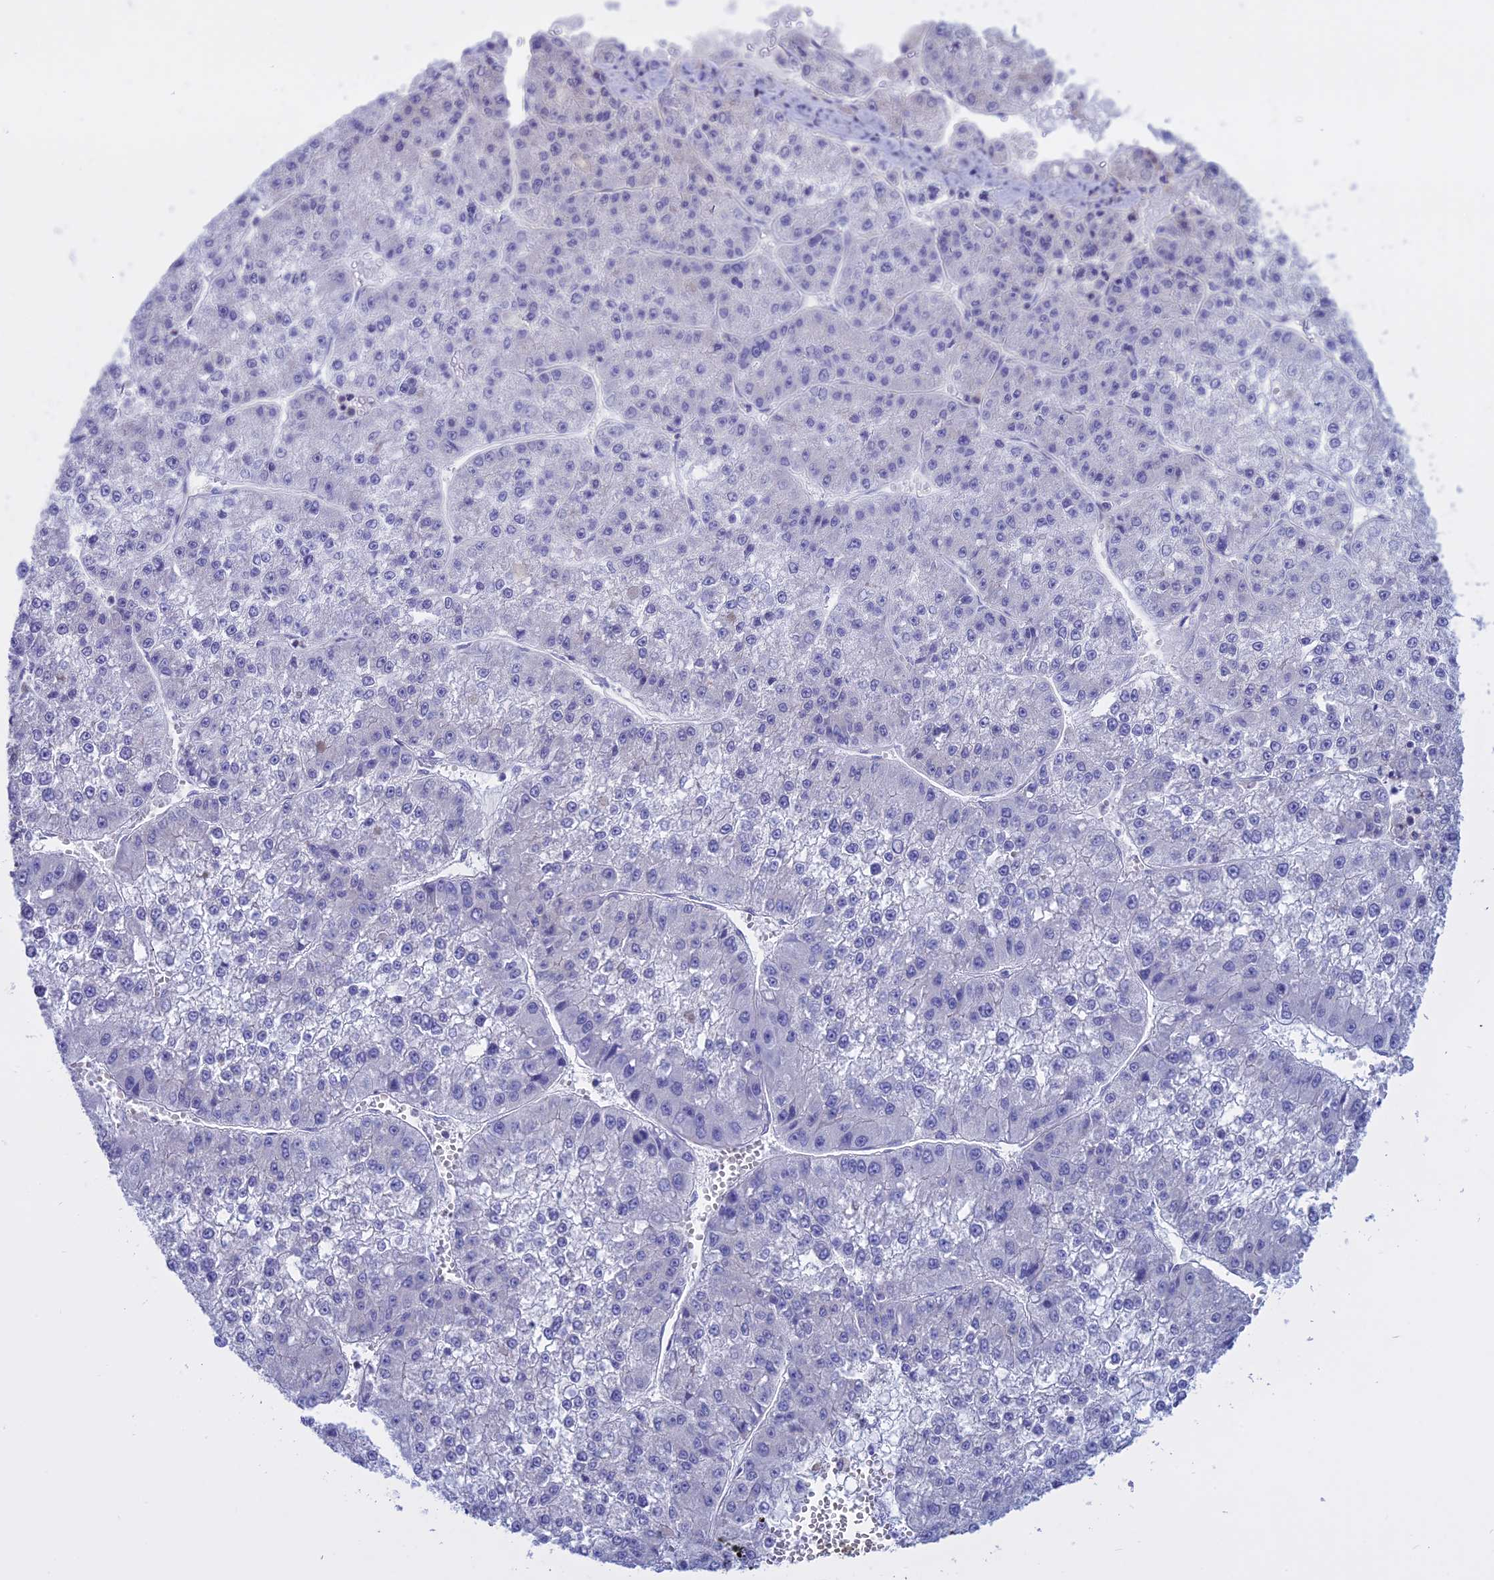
{"staining": {"intensity": "negative", "quantity": "none", "location": "none"}, "tissue": "liver cancer", "cell_type": "Tumor cells", "image_type": "cancer", "snomed": [{"axis": "morphology", "description": "Carcinoma, Hepatocellular, NOS"}, {"axis": "topography", "description": "Liver"}], "caption": "Tumor cells are negative for protein expression in human liver cancer (hepatocellular carcinoma).", "gene": "AHCYL1", "patient": {"sex": "female", "age": 73}}